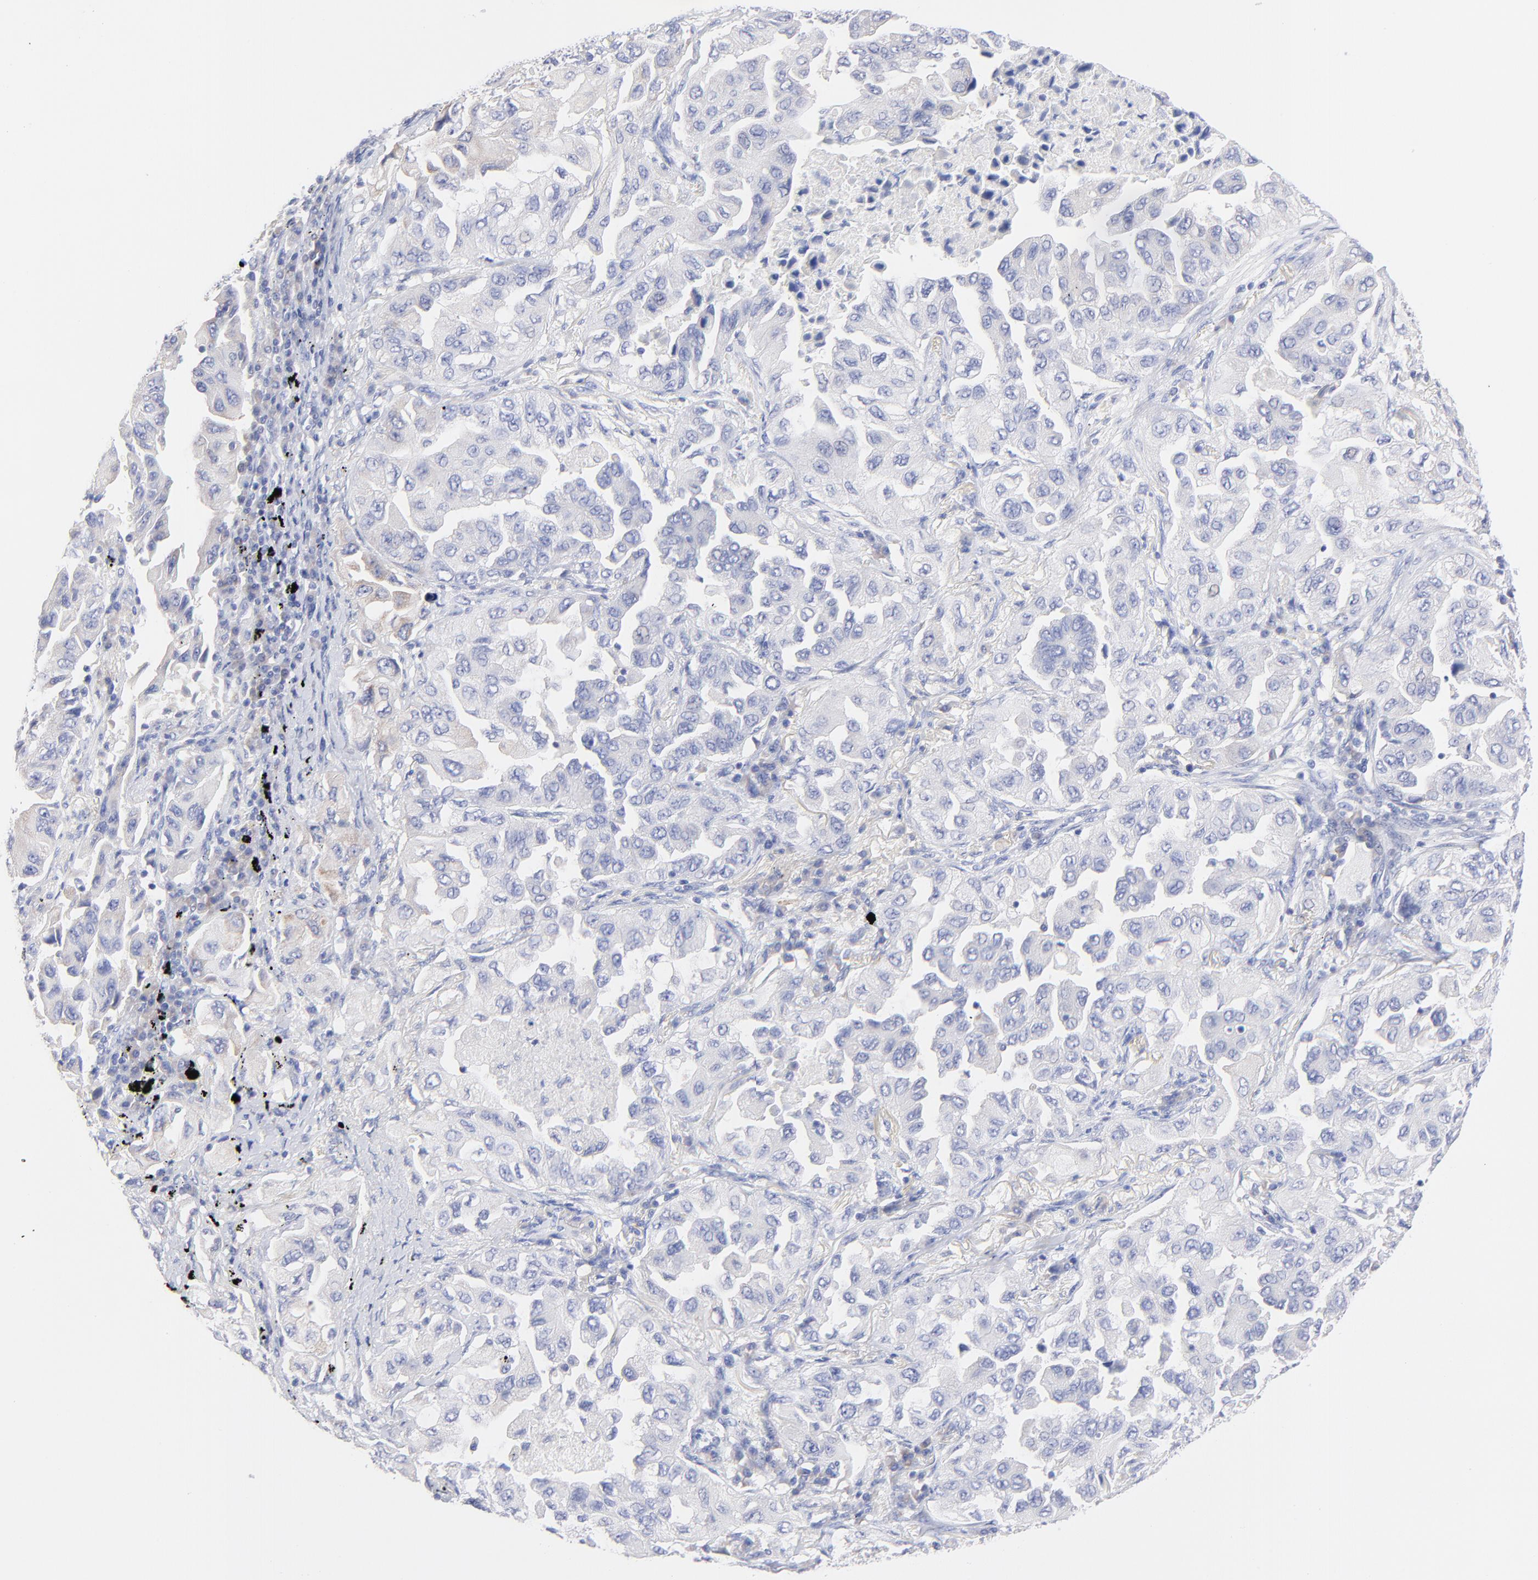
{"staining": {"intensity": "weak", "quantity": "<25%", "location": "cytoplasmic/membranous"}, "tissue": "lung cancer", "cell_type": "Tumor cells", "image_type": "cancer", "snomed": [{"axis": "morphology", "description": "Adenocarcinoma, NOS"}, {"axis": "topography", "description": "Lung"}], "caption": "High power microscopy micrograph of an IHC histopathology image of lung adenocarcinoma, revealing no significant staining in tumor cells. Nuclei are stained in blue.", "gene": "EBP", "patient": {"sex": "female", "age": 65}}